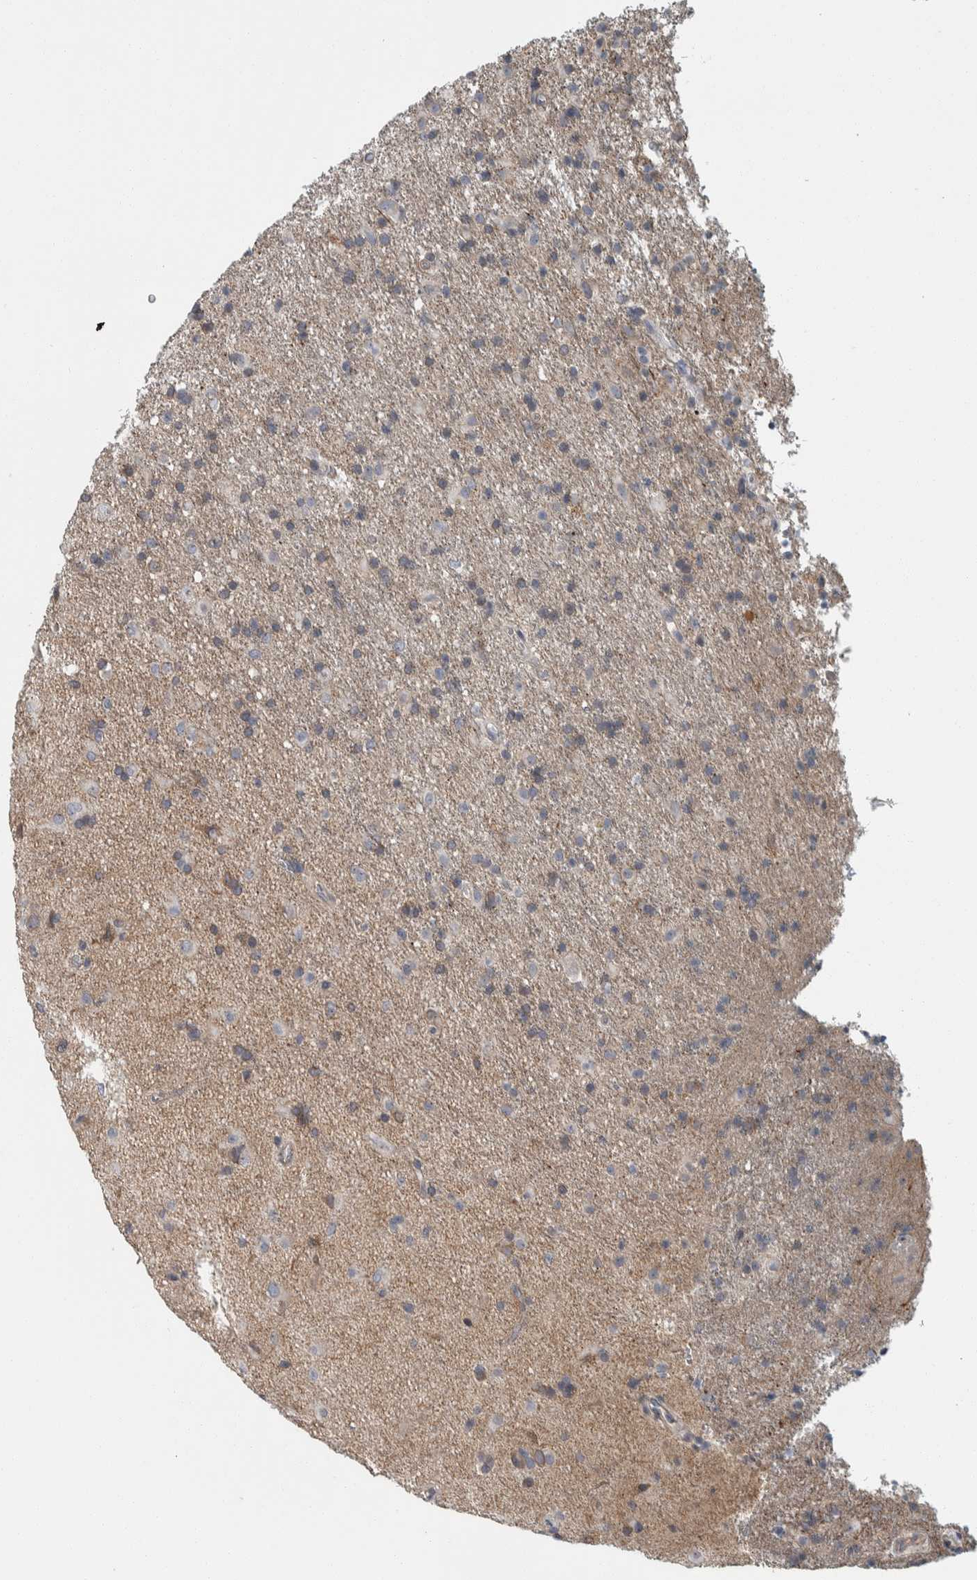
{"staining": {"intensity": "negative", "quantity": "none", "location": "none"}, "tissue": "glioma", "cell_type": "Tumor cells", "image_type": "cancer", "snomed": [{"axis": "morphology", "description": "Glioma, malignant, Low grade"}, {"axis": "topography", "description": "Brain"}], "caption": "Immunohistochemical staining of human glioma shows no significant positivity in tumor cells.", "gene": "KCNJ3", "patient": {"sex": "male", "age": 65}}